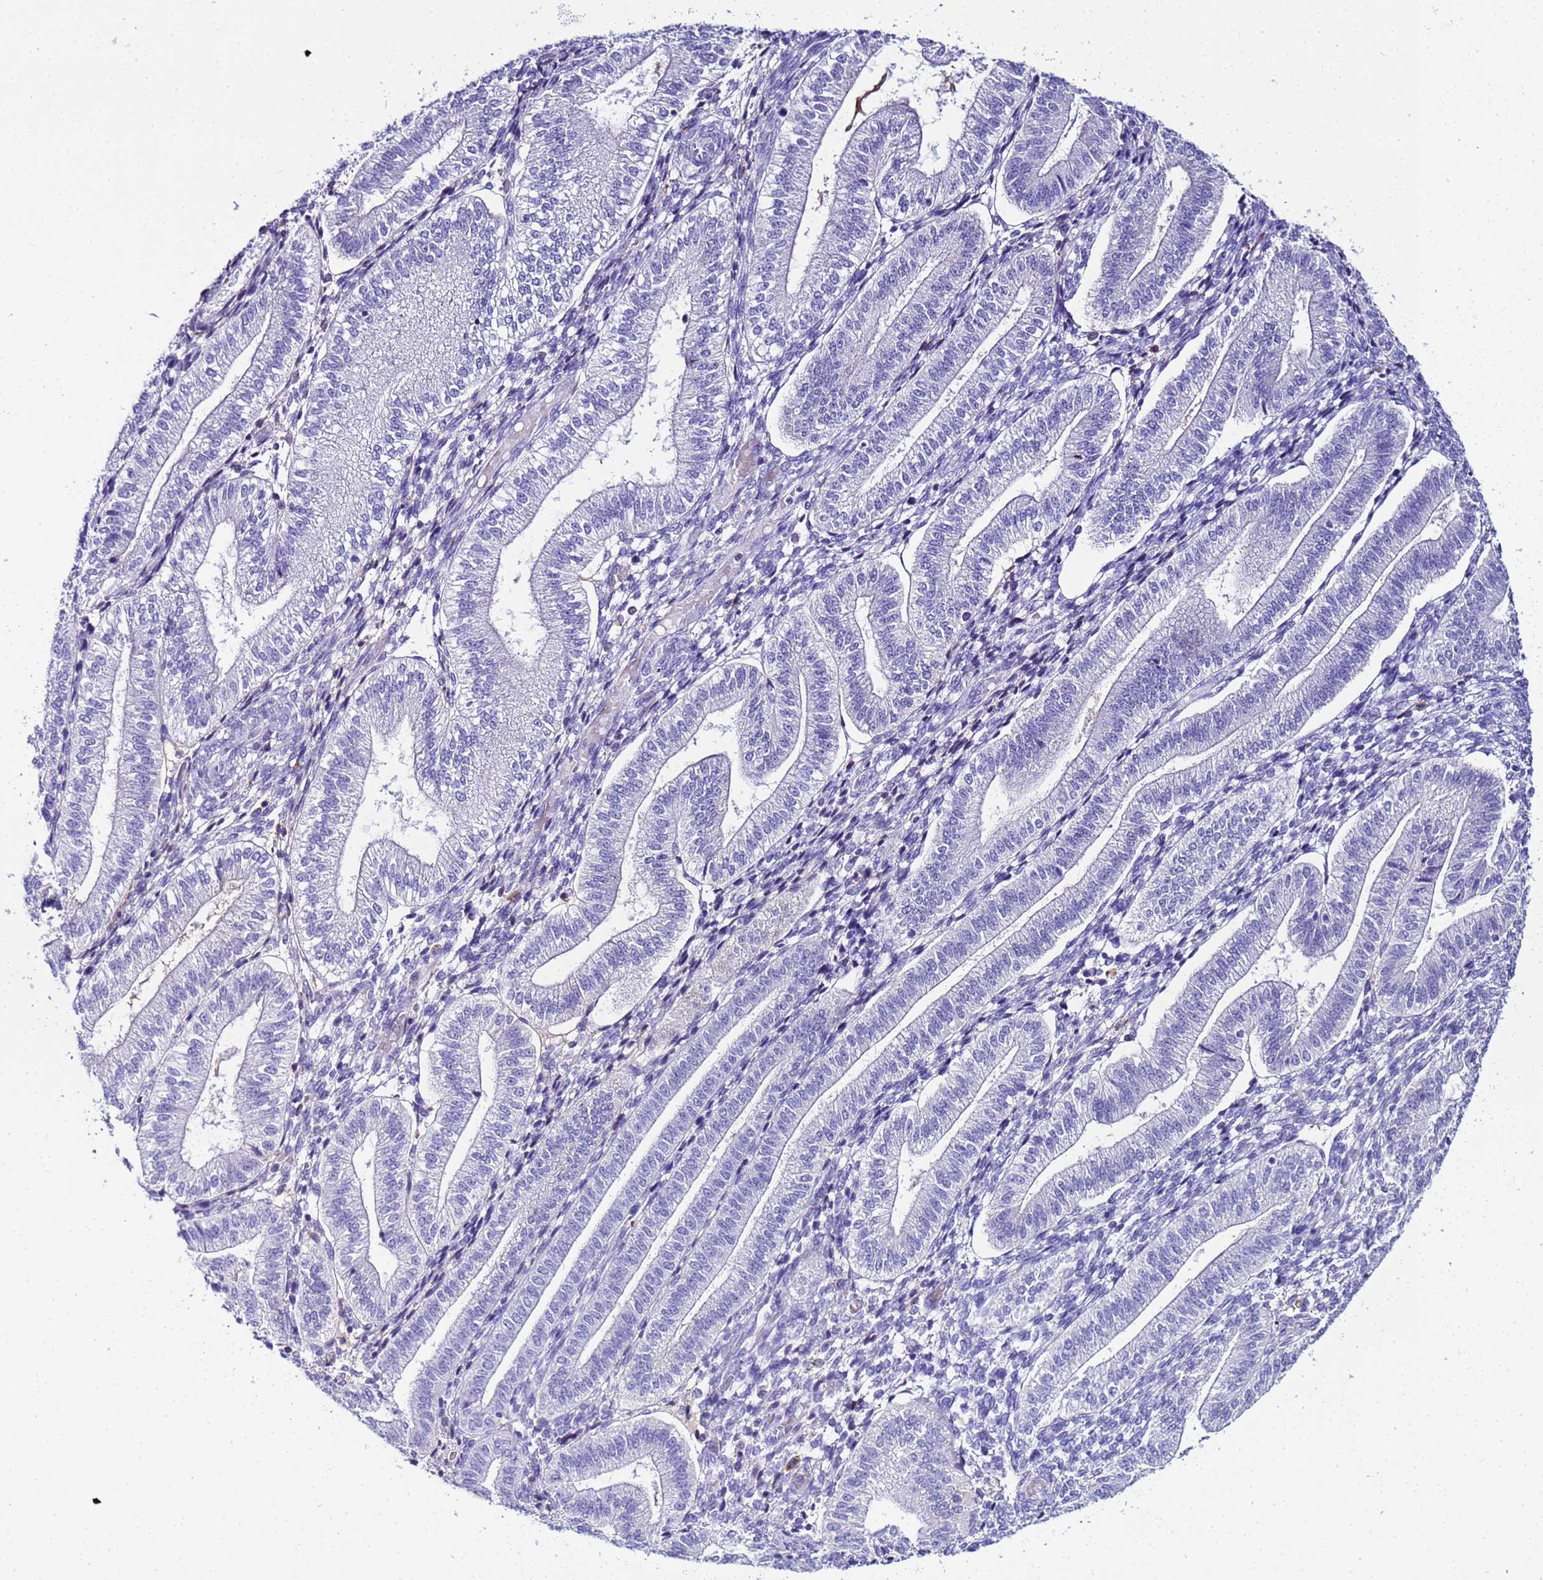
{"staining": {"intensity": "negative", "quantity": "none", "location": "none"}, "tissue": "endometrium", "cell_type": "Cells in endometrial stroma", "image_type": "normal", "snomed": [{"axis": "morphology", "description": "Normal tissue, NOS"}, {"axis": "topography", "description": "Endometrium"}], "caption": "Cells in endometrial stroma show no significant positivity in benign endometrium. (DAB (3,3'-diaminobenzidine) immunohistochemistry (IHC), high magnification).", "gene": "CFHR1", "patient": {"sex": "female", "age": 34}}